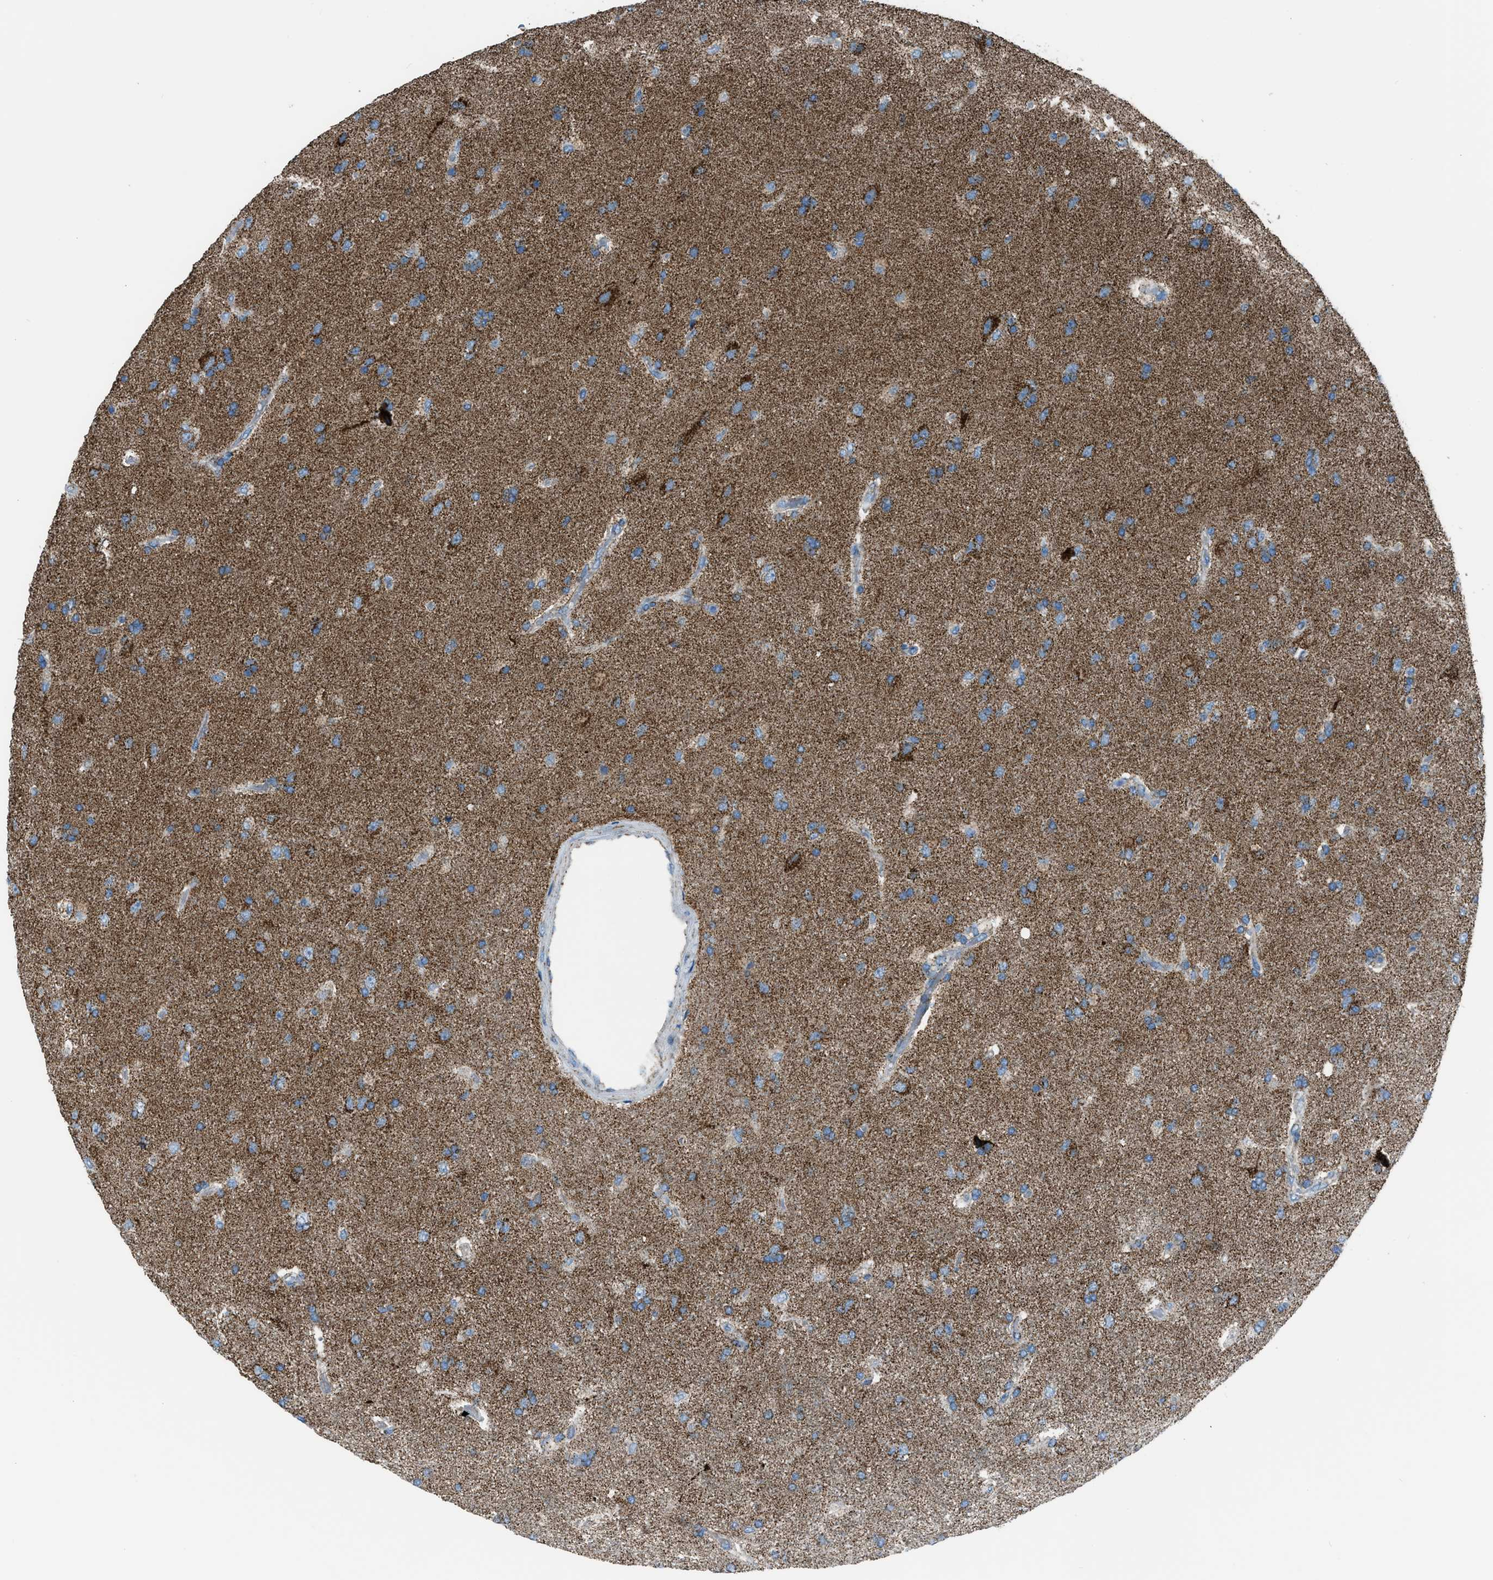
{"staining": {"intensity": "moderate", "quantity": ">75%", "location": "cytoplasmic/membranous"}, "tissue": "glioma", "cell_type": "Tumor cells", "image_type": "cancer", "snomed": [{"axis": "morphology", "description": "Glioma, malignant, High grade"}, {"axis": "topography", "description": "Brain"}], "caption": "IHC image of neoplastic tissue: human glioma stained using immunohistochemistry shows medium levels of moderate protein expression localized specifically in the cytoplasmic/membranous of tumor cells, appearing as a cytoplasmic/membranous brown color.", "gene": "MDH2", "patient": {"sex": "male", "age": 72}}